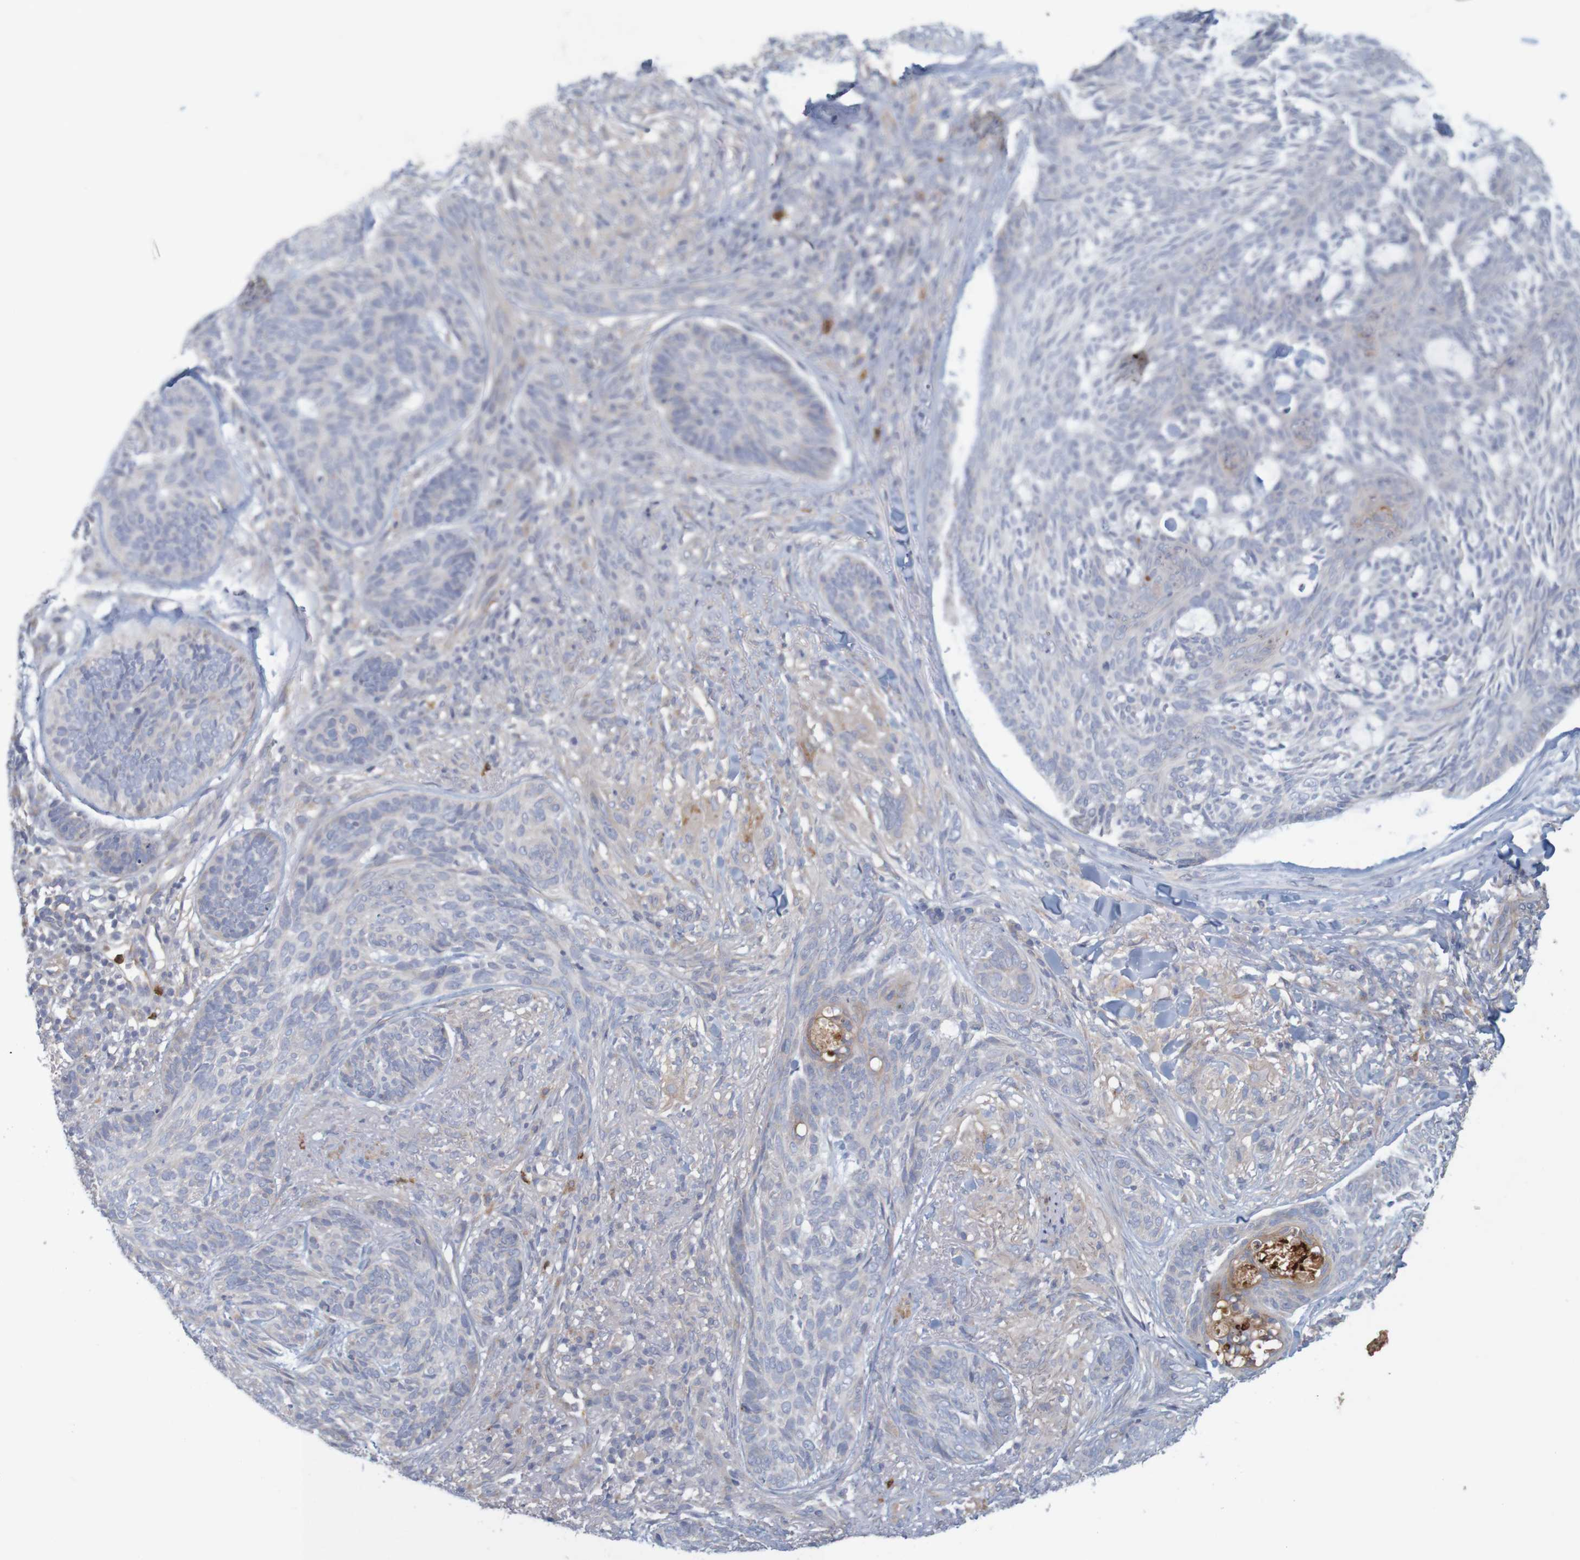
{"staining": {"intensity": "negative", "quantity": "none", "location": "none"}, "tissue": "skin cancer", "cell_type": "Tumor cells", "image_type": "cancer", "snomed": [{"axis": "morphology", "description": "Basal cell carcinoma"}, {"axis": "topography", "description": "Skin"}], "caption": "IHC photomicrograph of neoplastic tissue: human skin cancer (basal cell carcinoma) stained with DAB reveals no significant protein positivity in tumor cells.", "gene": "KRT23", "patient": {"sex": "male", "age": 43}}